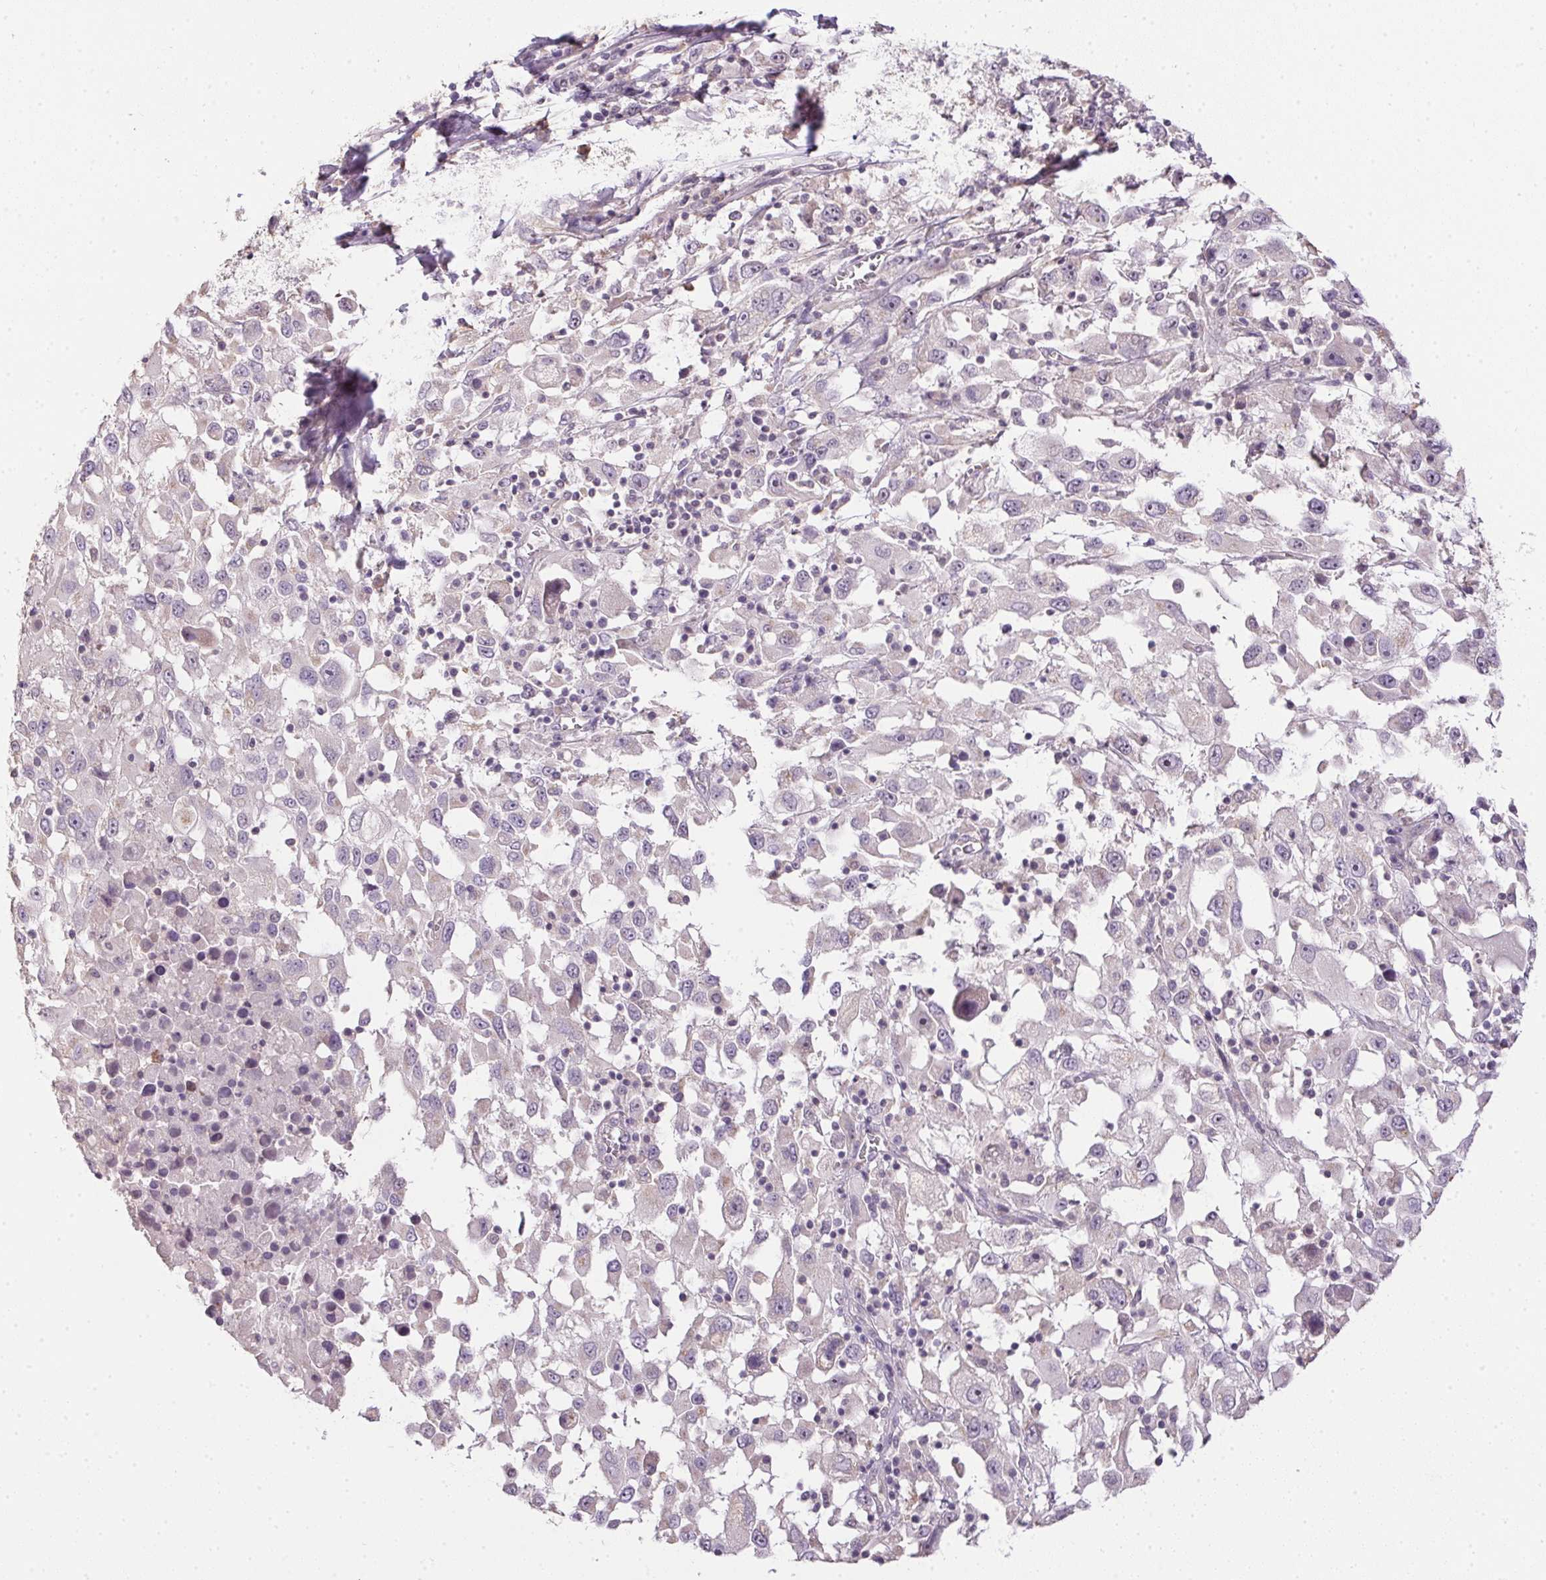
{"staining": {"intensity": "negative", "quantity": "none", "location": "none"}, "tissue": "melanoma", "cell_type": "Tumor cells", "image_type": "cancer", "snomed": [{"axis": "morphology", "description": "Malignant melanoma, Metastatic site"}, {"axis": "topography", "description": "Soft tissue"}], "caption": "High power microscopy photomicrograph of an immunohistochemistry photomicrograph of melanoma, revealing no significant expression in tumor cells. The staining is performed using DAB (3,3'-diaminobenzidine) brown chromogen with nuclei counter-stained in using hematoxylin.", "gene": "SPACA9", "patient": {"sex": "male", "age": 50}}